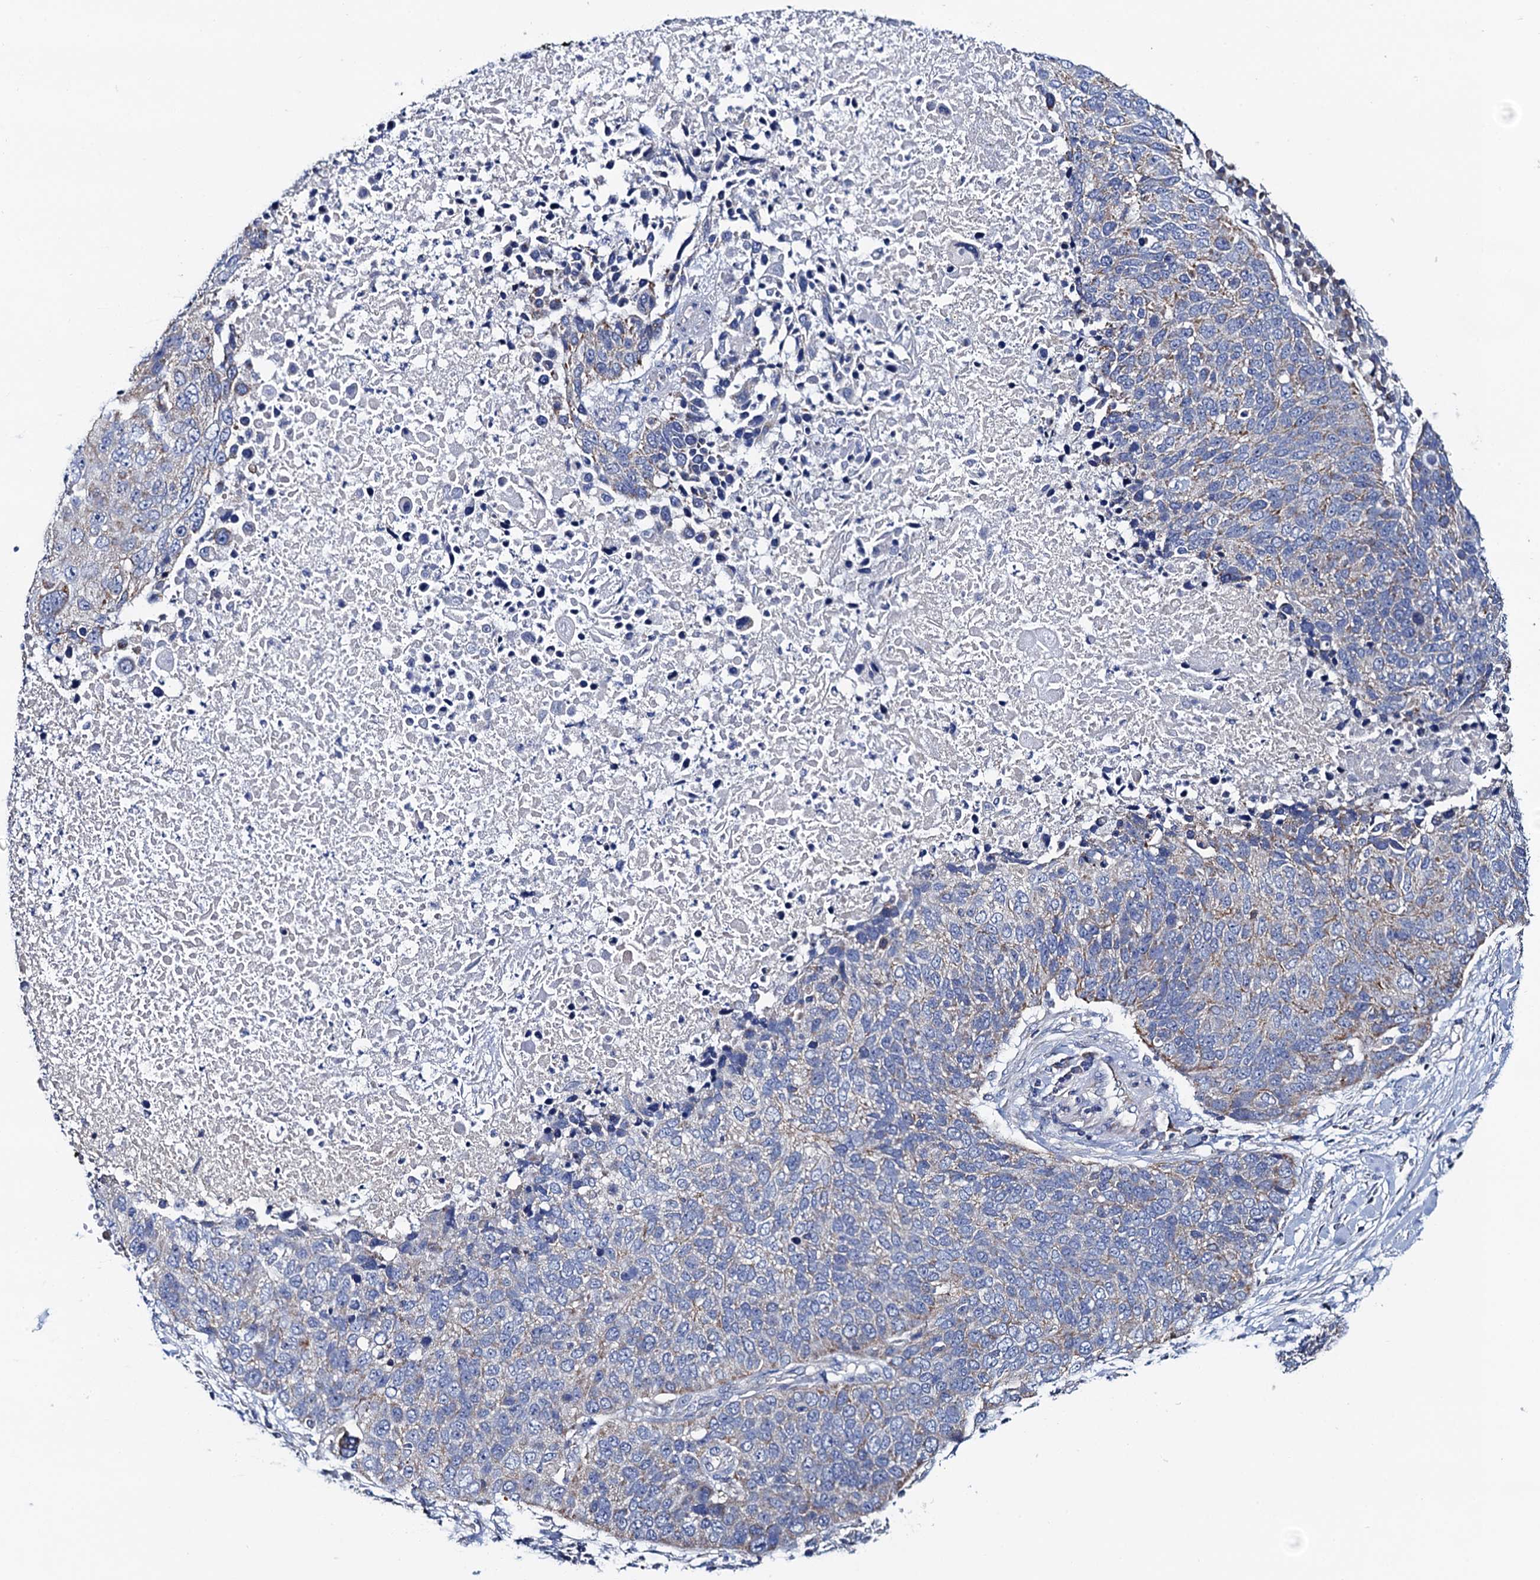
{"staining": {"intensity": "weak", "quantity": "<25%", "location": "cytoplasmic/membranous"}, "tissue": "lung cancer", "cell_type": "Tumor cells", "image_type": "cancer", "snomed": [{"axis": "morphology", "description": "Normal tissue, NOS"}, {"axis": "morphology", "description": "Squamous cell carcinoma, NOS"}, {"axis": "topography", "description": "Lymph node"}, {"axis": "topography", "description": "Lung"}], "caption": "Lung cancer stained for a protein using immunohistochemistry (IHC) shows no expression tumor cells.", "gene": "MRPL48", "patient": {"sex": "male", "age": 66}}